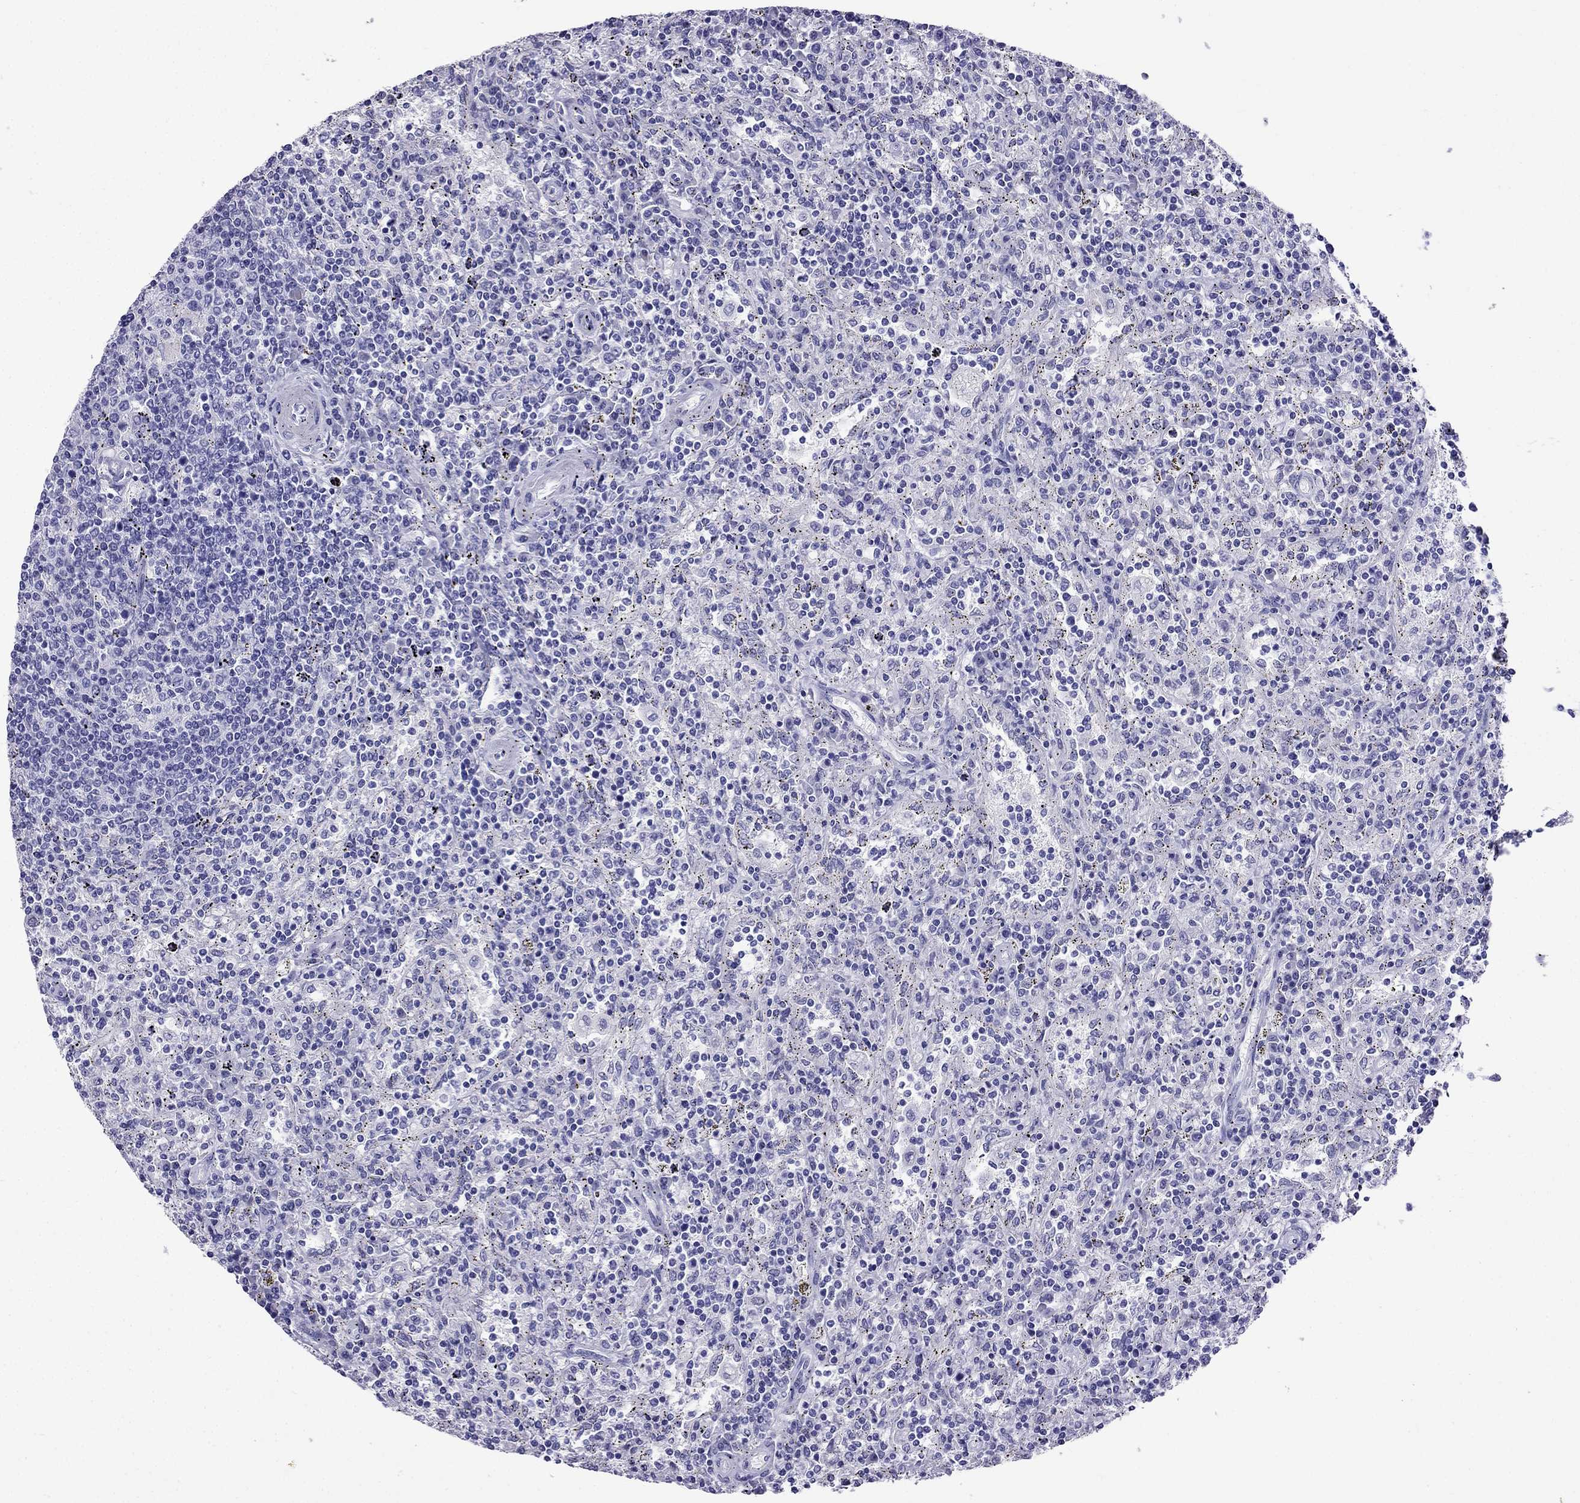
{"staining": {"intensity": "negative", "quantity": "none", "location": "none"}, "tissue": "lymphoma", "cell_type": "Tumor cells", "image_type": "cancer", "snomed": [{"axis": "morphology", "description": "Malignant lymphoma, non-Hodgkin's type, Low grade"}, {"axis": "topography", "description": "Lymph node"}], "caption": "A micrograph of human low-grade malignant lymphoma, non-Hodgkin's type is negative for staining in tumor cells. (Brightfield microscopy of DAB IHC at high magnification).", "gene": "ARR3", "patient": {"sex": "male", "age": 52}}